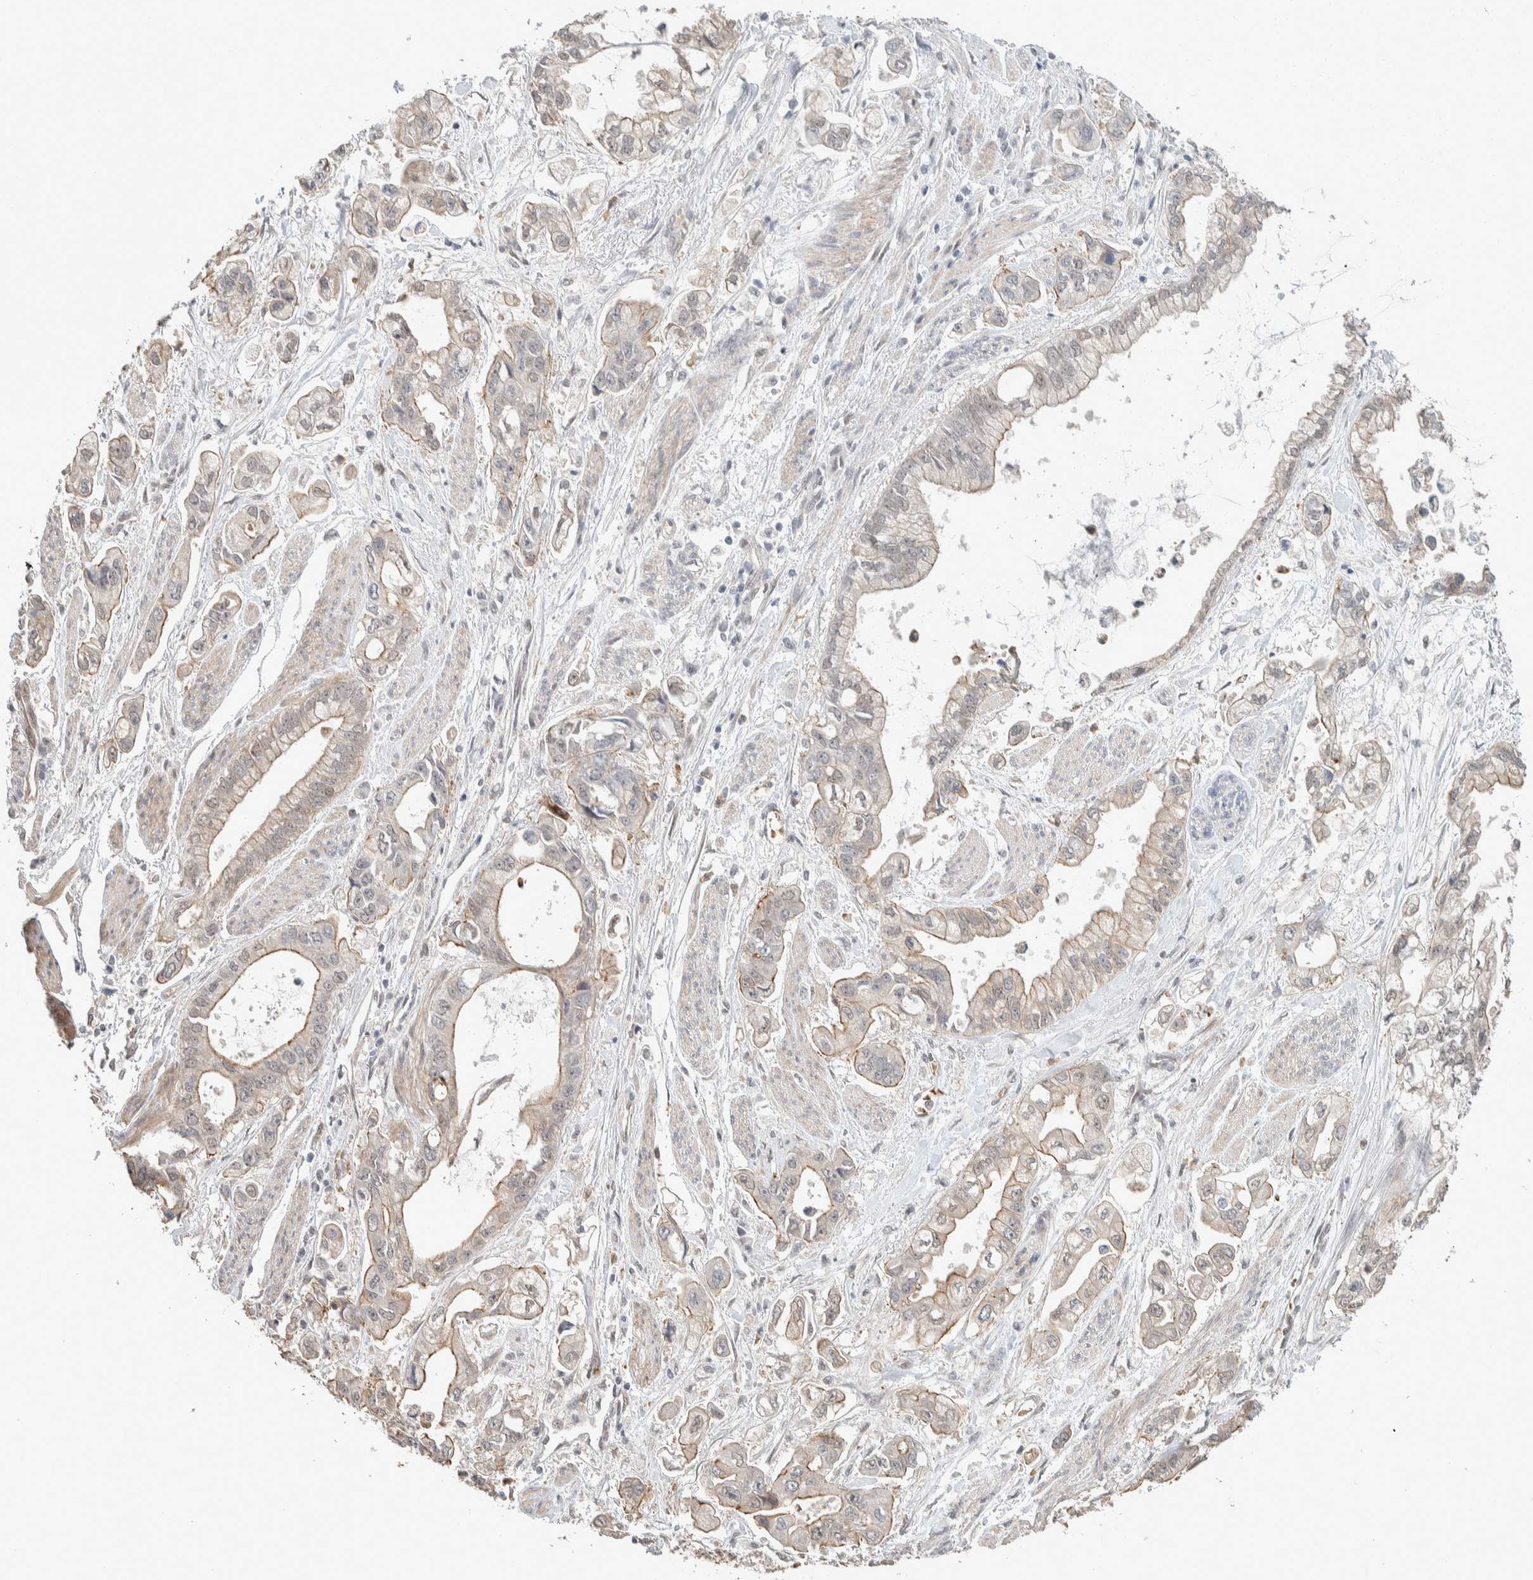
{"staining": {"intensity": "moderate", "quantity": "<25%", "location": "cytoplasmic/membranous"}, "tissue": "stomach cancer", "cell_type": "Tumor cells", "image_type": "cancer", "snomed": [{"axis": "morphology", "description": "Normal tissue, NOS"}, {"axis": "morphology", "description": "Adenocarcinoma, NOS"}, {"axis": "topography", "description": "Stomach"}], "caption": "Adenocarcinoma (stomach) tissue demonstrates moderate cytoplasmic/membranous staining in approximately <25% of tumor cells, visualized by immunohistochemistry.", "gene": "ZBTB2", "patient": {"sex": "male", "age": 62}}